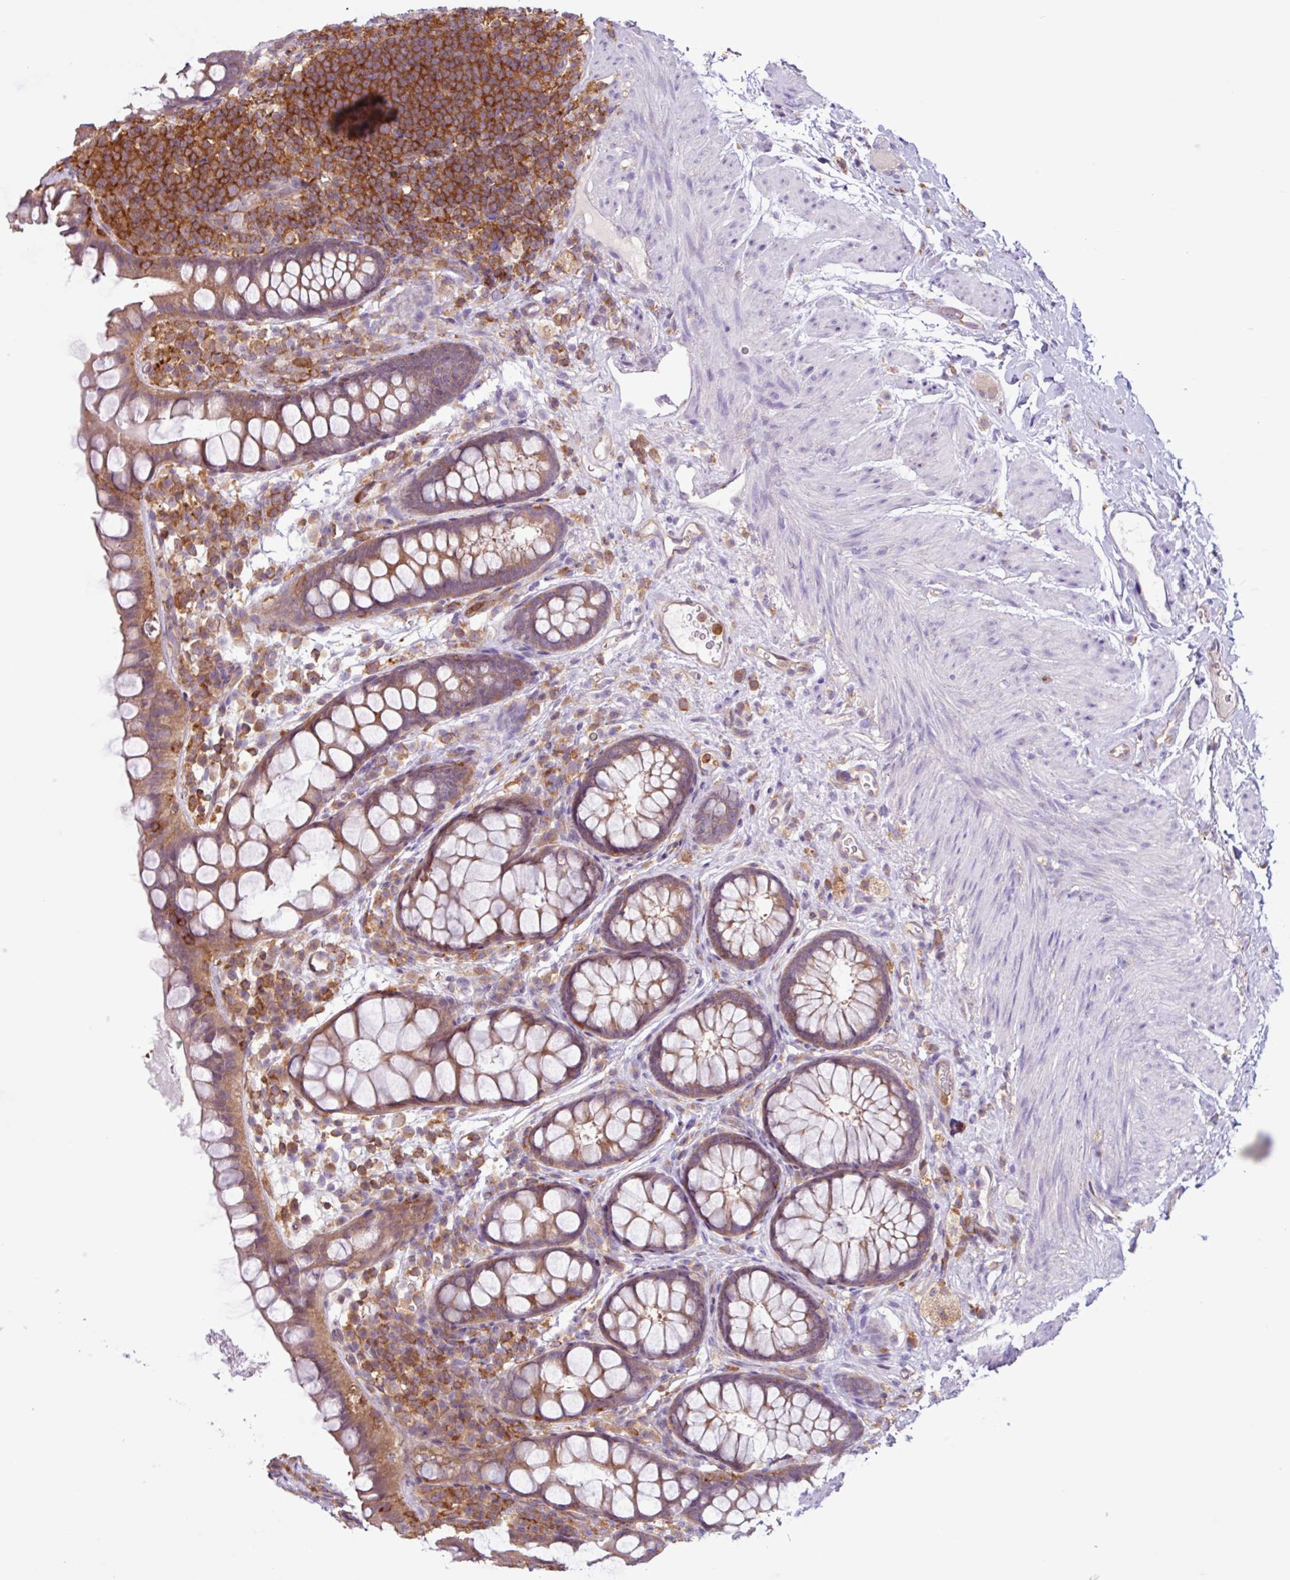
{"staining": {"intensity": "moderate", "quantity": ">75%", "location": "cytoplasmic/membranous"}, "tissue": "rectum", "cell_type": "Glandular cells", "image_type": "normal", "snomed": [{"axis": "morphology", "description": "Normal tissue, NOS"}, {"axis": "topography", "description": "Rectum"}, {"axis": "topography", "description": "Peripheral nerve tissue"}], "caption": "Immunohistochemistry (IHC) staining of unremarkable rectum, which reveals medium levels of moderate cytoplasmic/membranous positivity in about >75% of glandular cells indicating moderate cytoplasmic/membranous protein positivity. The staining was performed using DAB (brown) for protein detection and nuclei were counterstained in hematoxylin (blue).", "gene": "ACTR3B", "patient": {"sex": "female", "age": 69}}